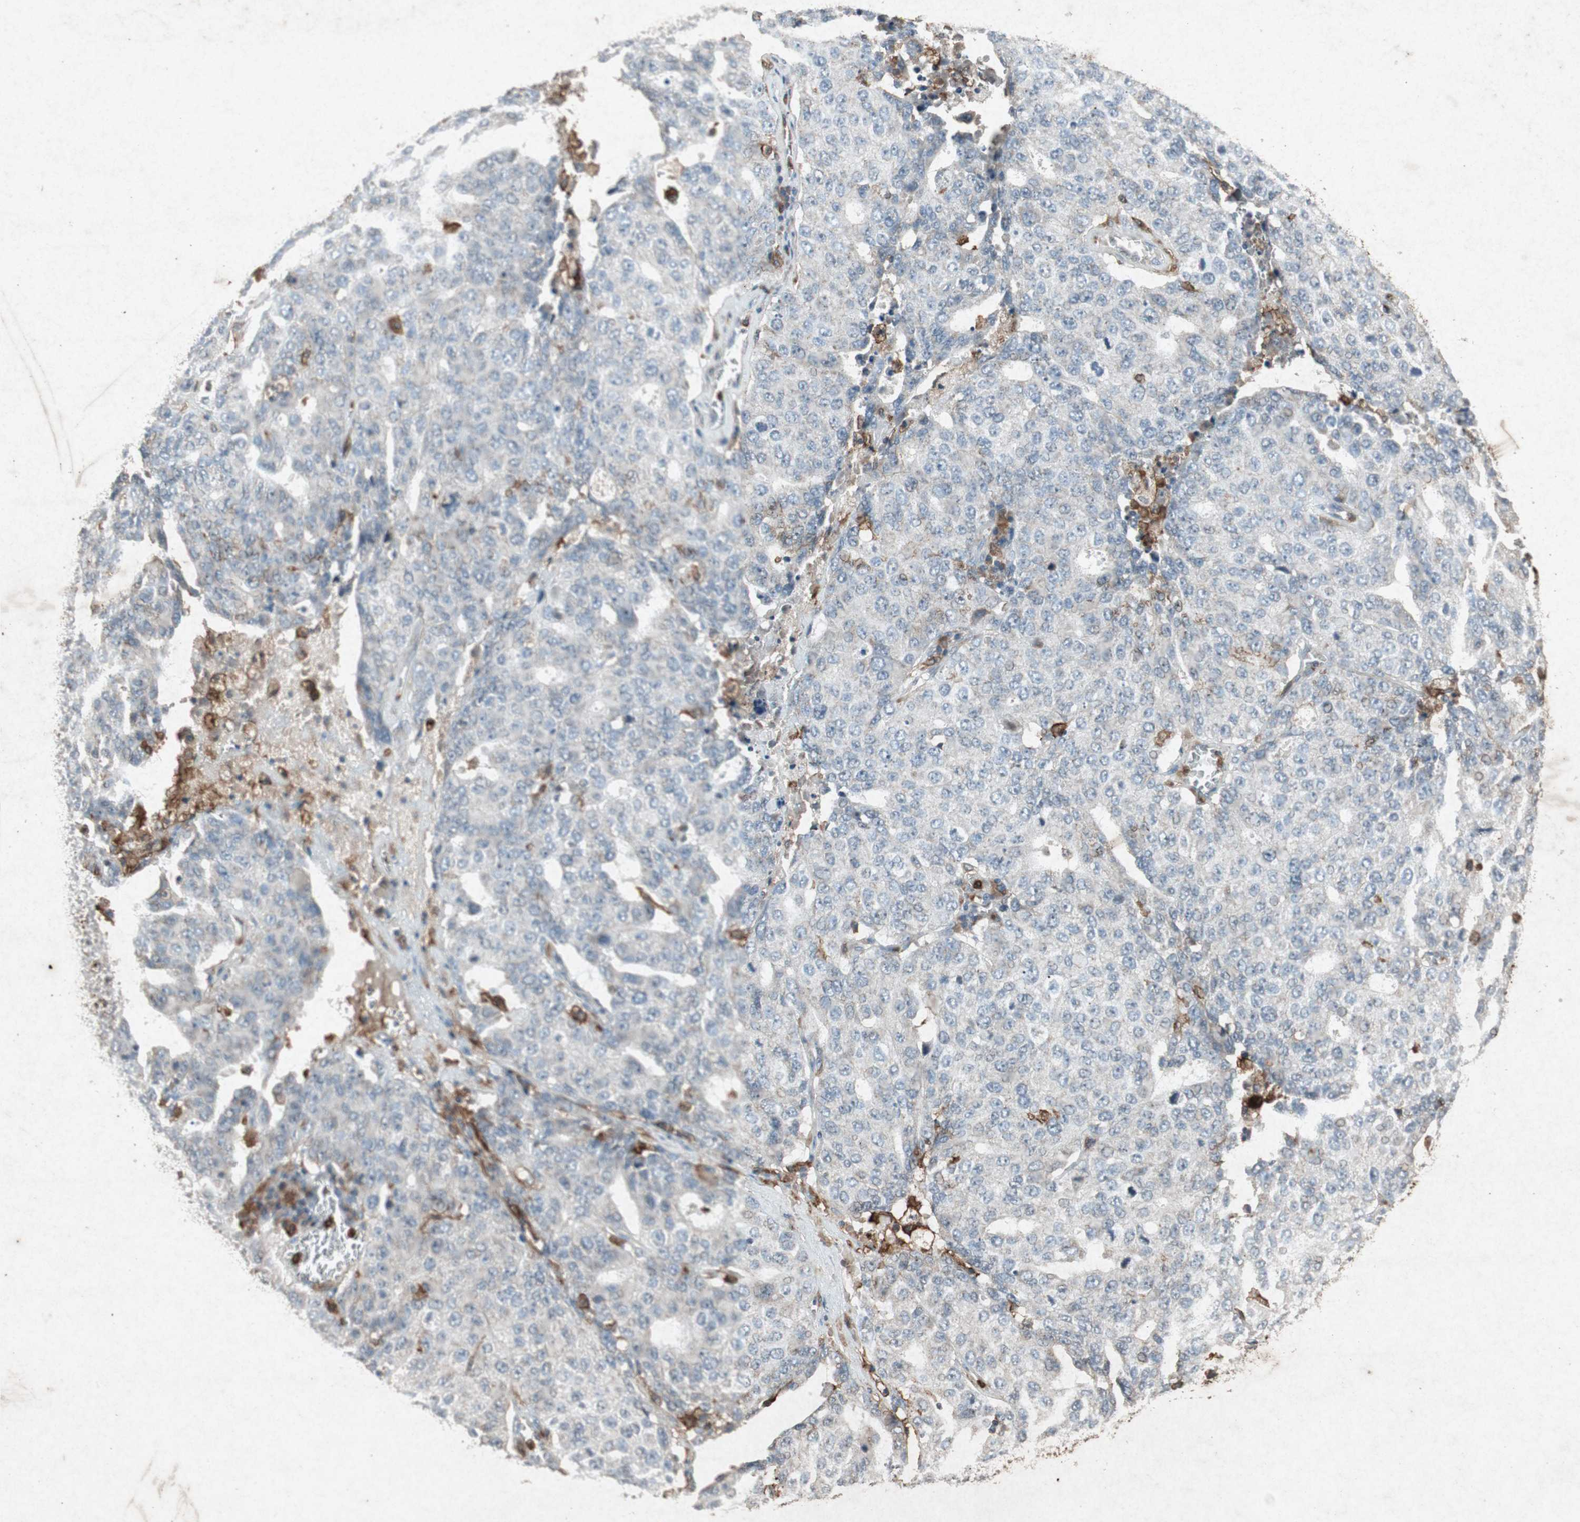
{"staining": {"intensity": "negative", "quantity": "none", "location": "none"}, "tissue": "ovarian cancer", "cell_type": "Tumor cells", "image_type": "cancer", "snomed": [{"axis": "morphology", "description": "Carcinoma, endometroid"}, {"axis": "topography", "description": "Ovary"}], "caption": "The micrograph shows no significant staining in tumor cells of ovarian endometroid carcinoma. (Stains: DAB immunohistochemistry (IHC) with hematoxylin counter stain, Microscopy: brightfield microscopy at high magnification).", "gene": "TYROBP", "patient": {"sex": "female", "age": 62}}